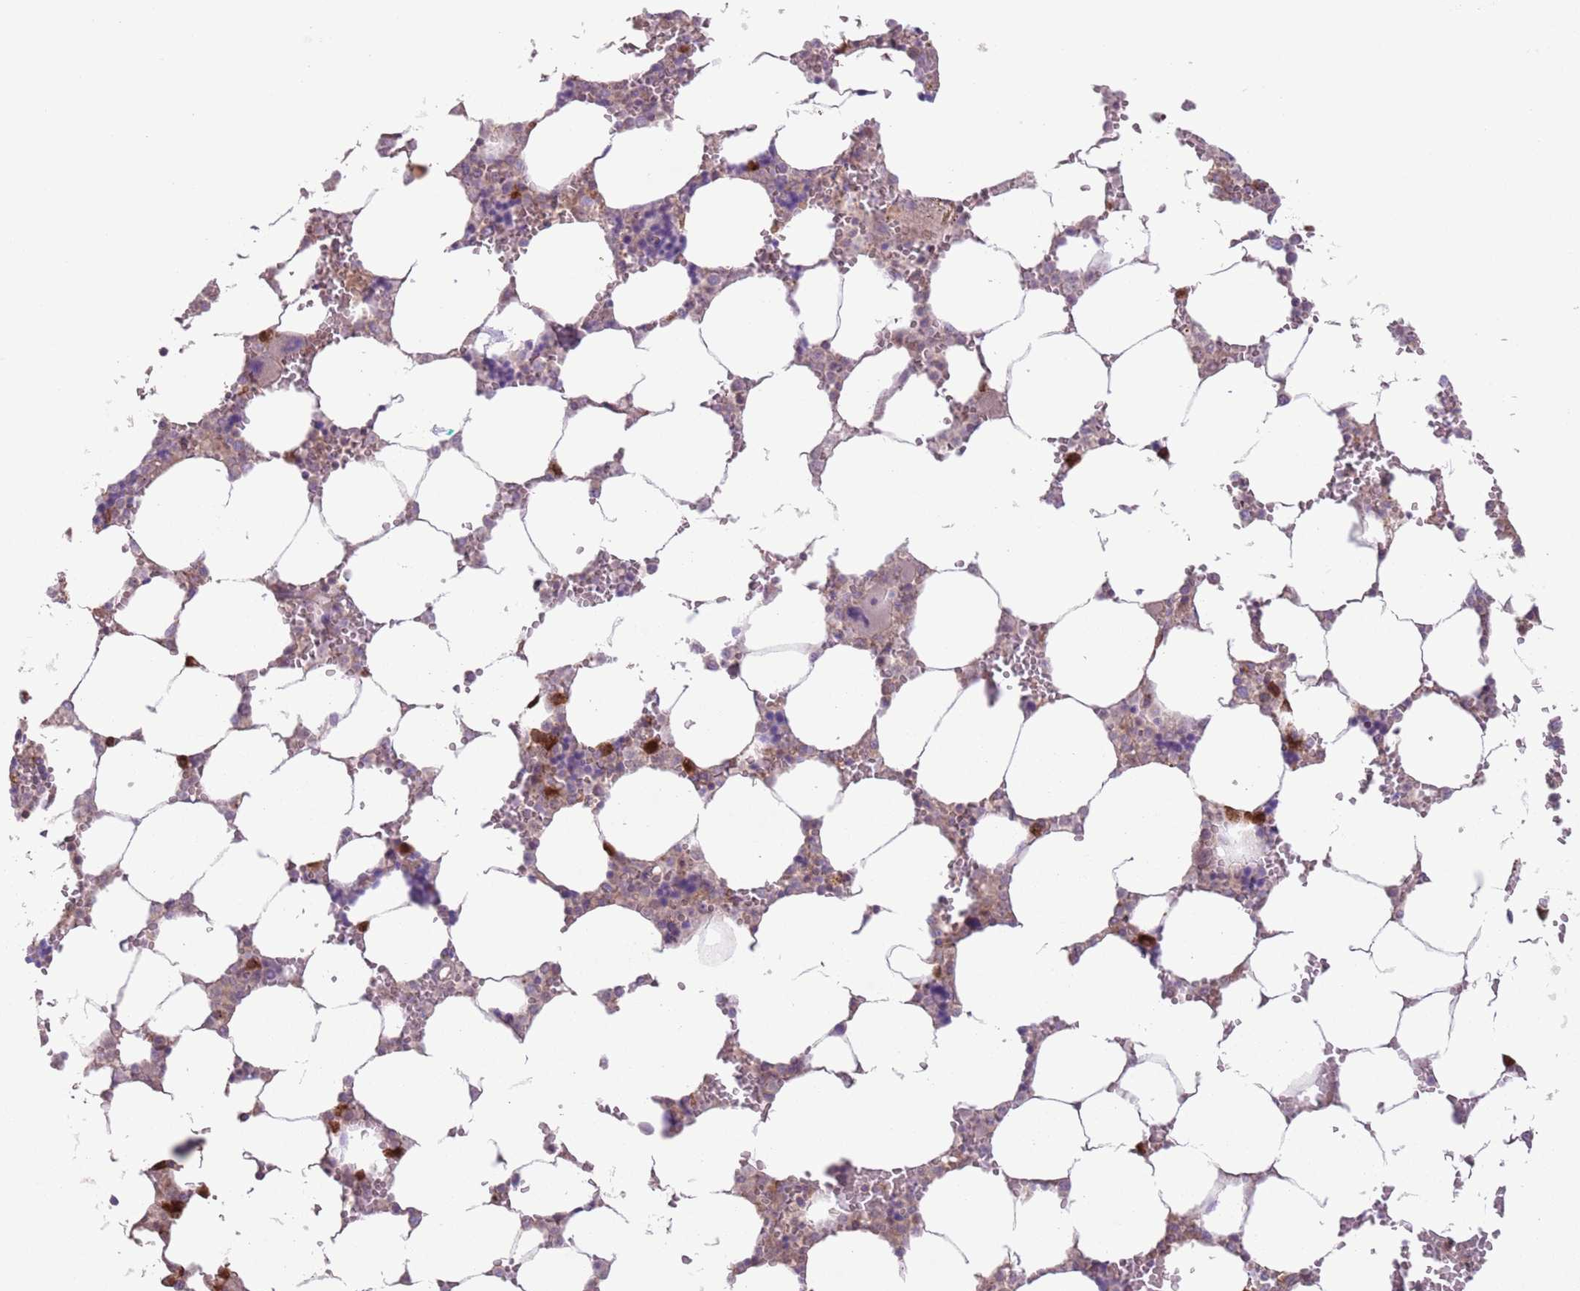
{"staining": {"intensity": "strong", "quantity": "<25%", "location": "cytoplasmic/membranous"}, "tissue": "bone marrow", "cell_type": "Hematopoietic cells", "image_type": "normal", "snomed": [{"axis": "morphology", "description": "Normal tissue, NOS"}, {"axis": "topography", "description": "Bone marrow"}], "caption": "The micrograph reveals a brown stain indicating the presence of a protein in the cytoplasmic/membranous of hematopoietic cells in bone marrow.", "gene": "COPE", "patient": {"sex": "male", "age": 64}}